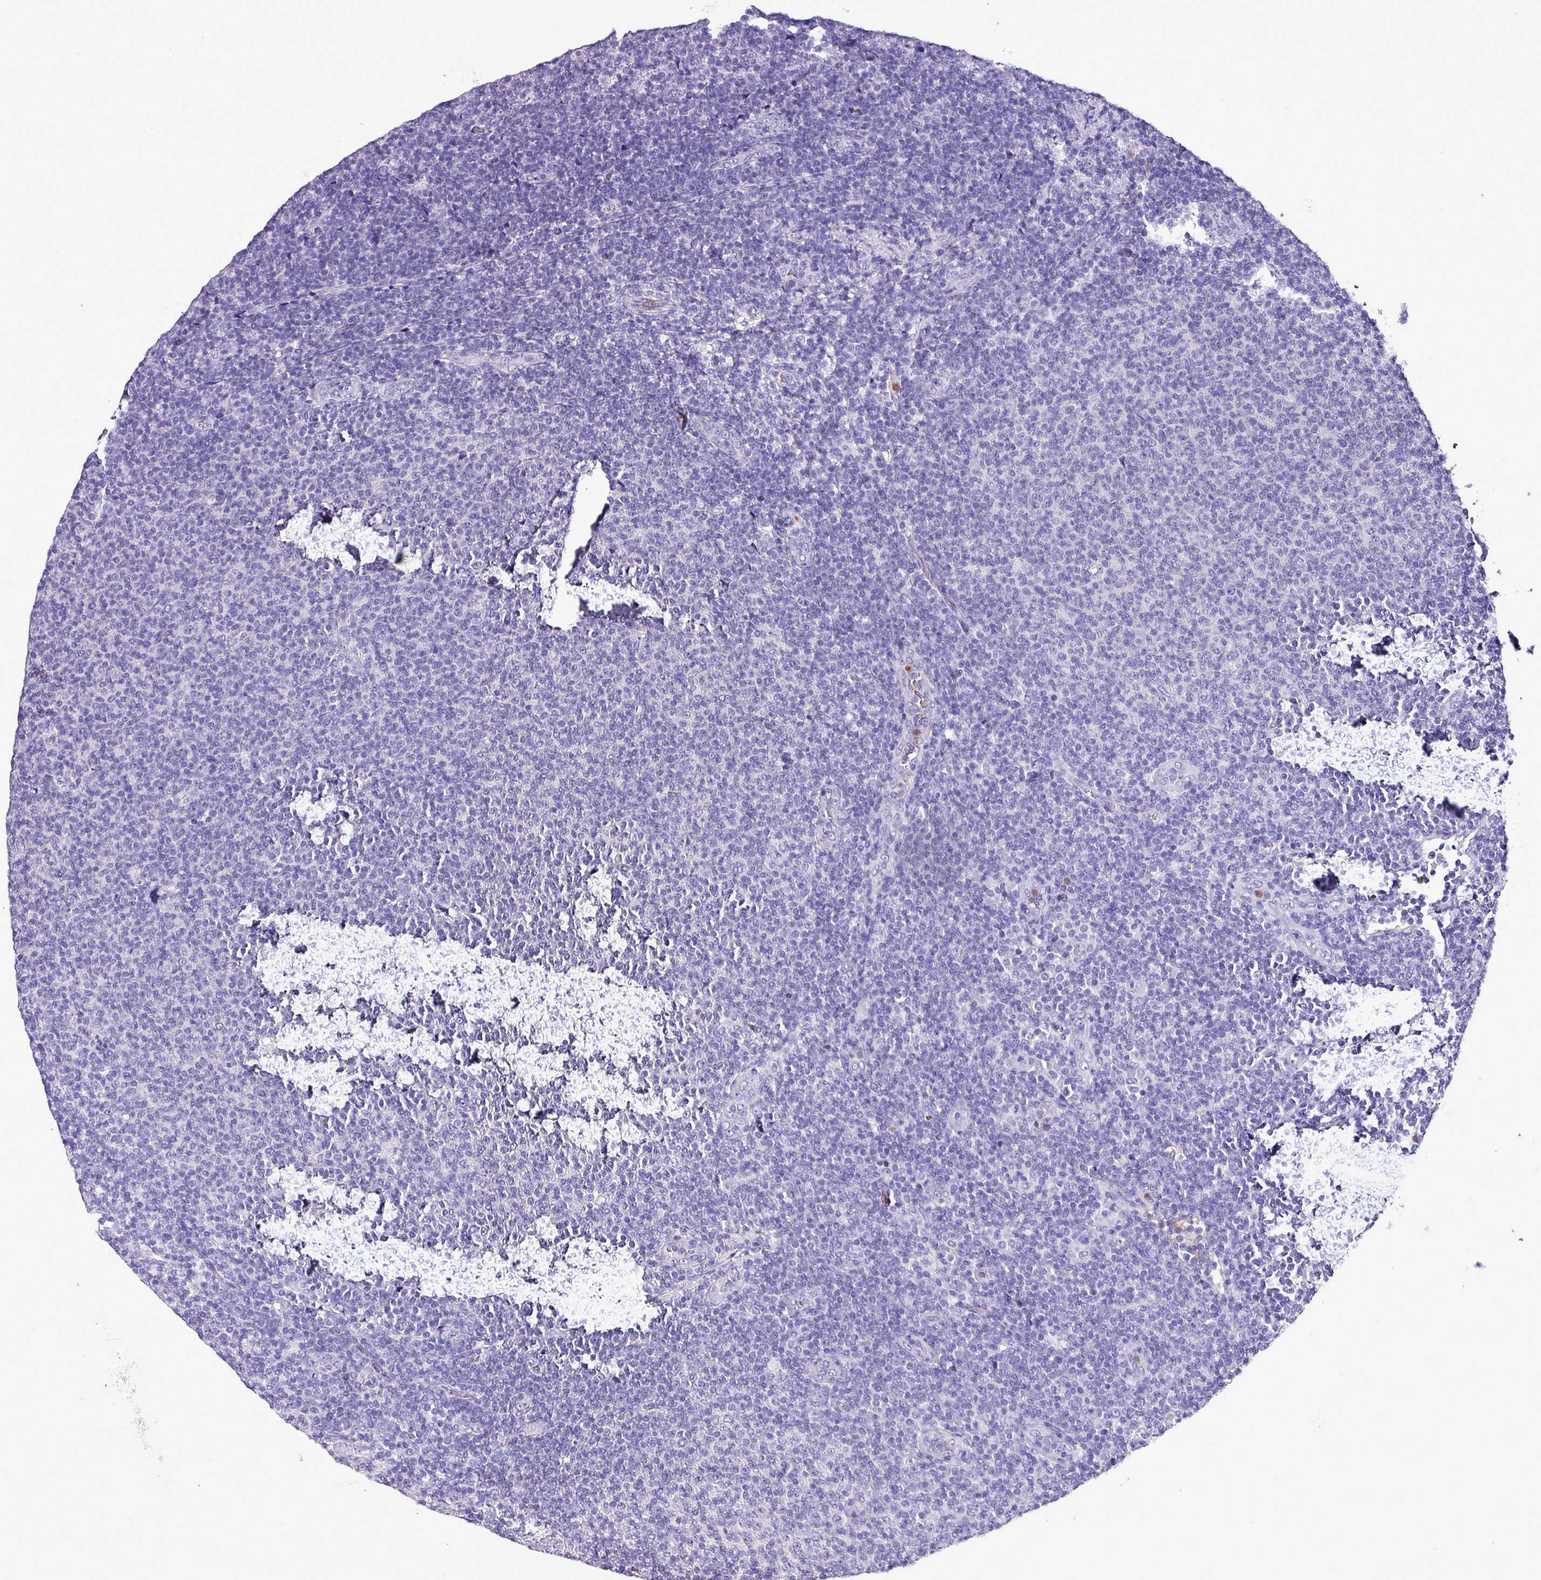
{"staining": {"intensity": "negative", "quantity": "none", "location": "none"}, "tissue": "lymphoma", "cell_type": "Tumor cells", "image_type": "cancer", "snomed": [{"axis": "morphology", "description": "Malignant lymphoma, non-Hodgkin's type, Low grade"}, {"axis": "topography", "description": "Lymph node"}], "caption": "Immunohistochemistry photomicrograph of neoplastic tissue: human lymphoma stained with DAB displays no significant protein staining in tumor cells.", "gene": "HP", "patient": {"sex": "male", "age": 66}}